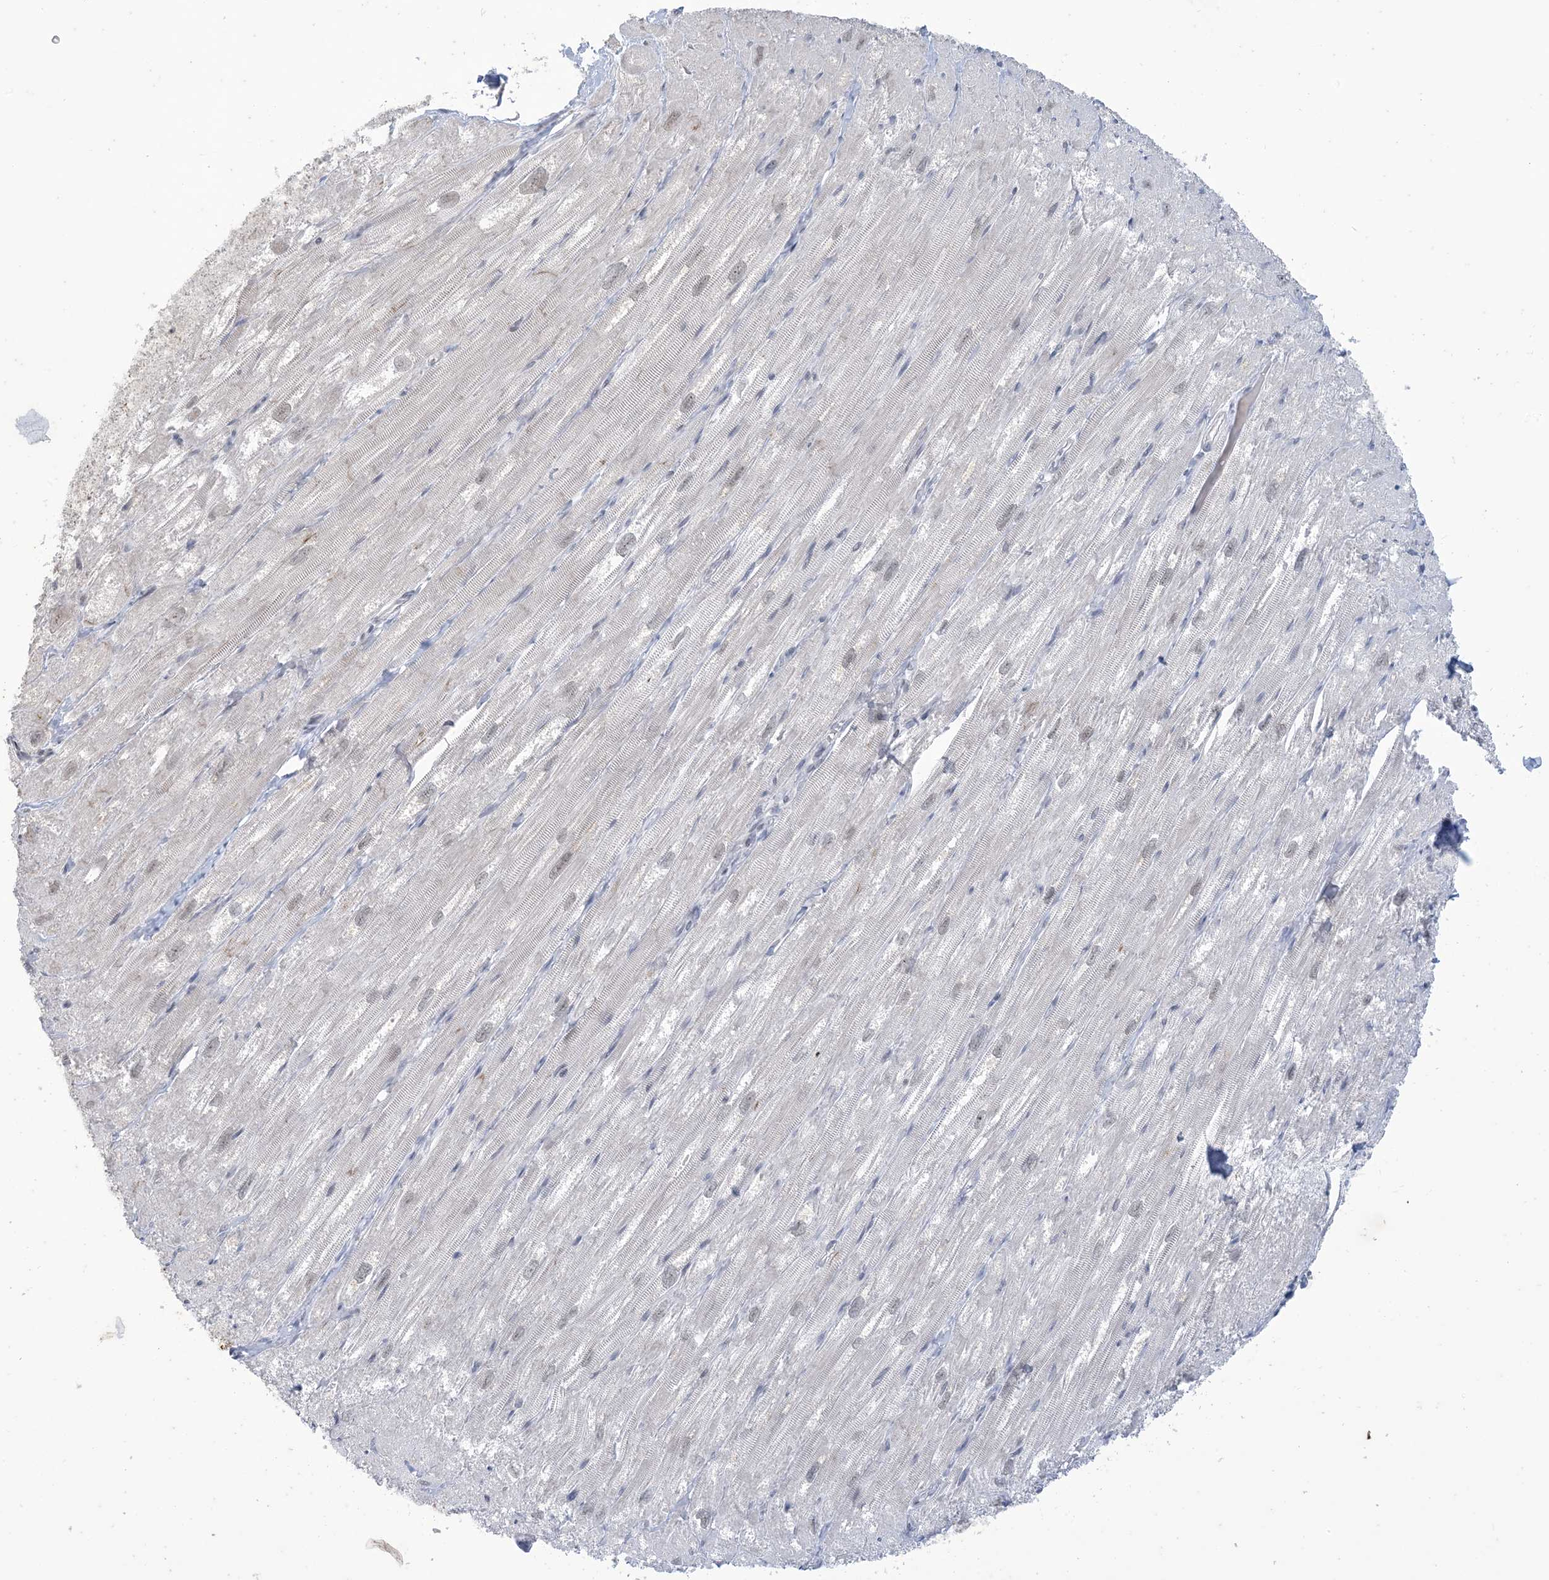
{"staining": {"intensity": "moderate", "quantity": "<25%", "location": "cytoplasmic/membranous"}, "tissue": "heart muscle", "cell_type": "Cardiomyocytes", "image_type": "normal", "snomed": [{"axis": "morphology", "description": "Normal tissue, NOS"}, {"axis": "topography", "description": "Heart"}], "caption": "Moderate cytoplasmic/membranous protein staining is identified in approximately <25% of cardiomyocytes in heart muscle.", "gene": "ZNF674", "patient": {"sex": "male", "age": 50}}